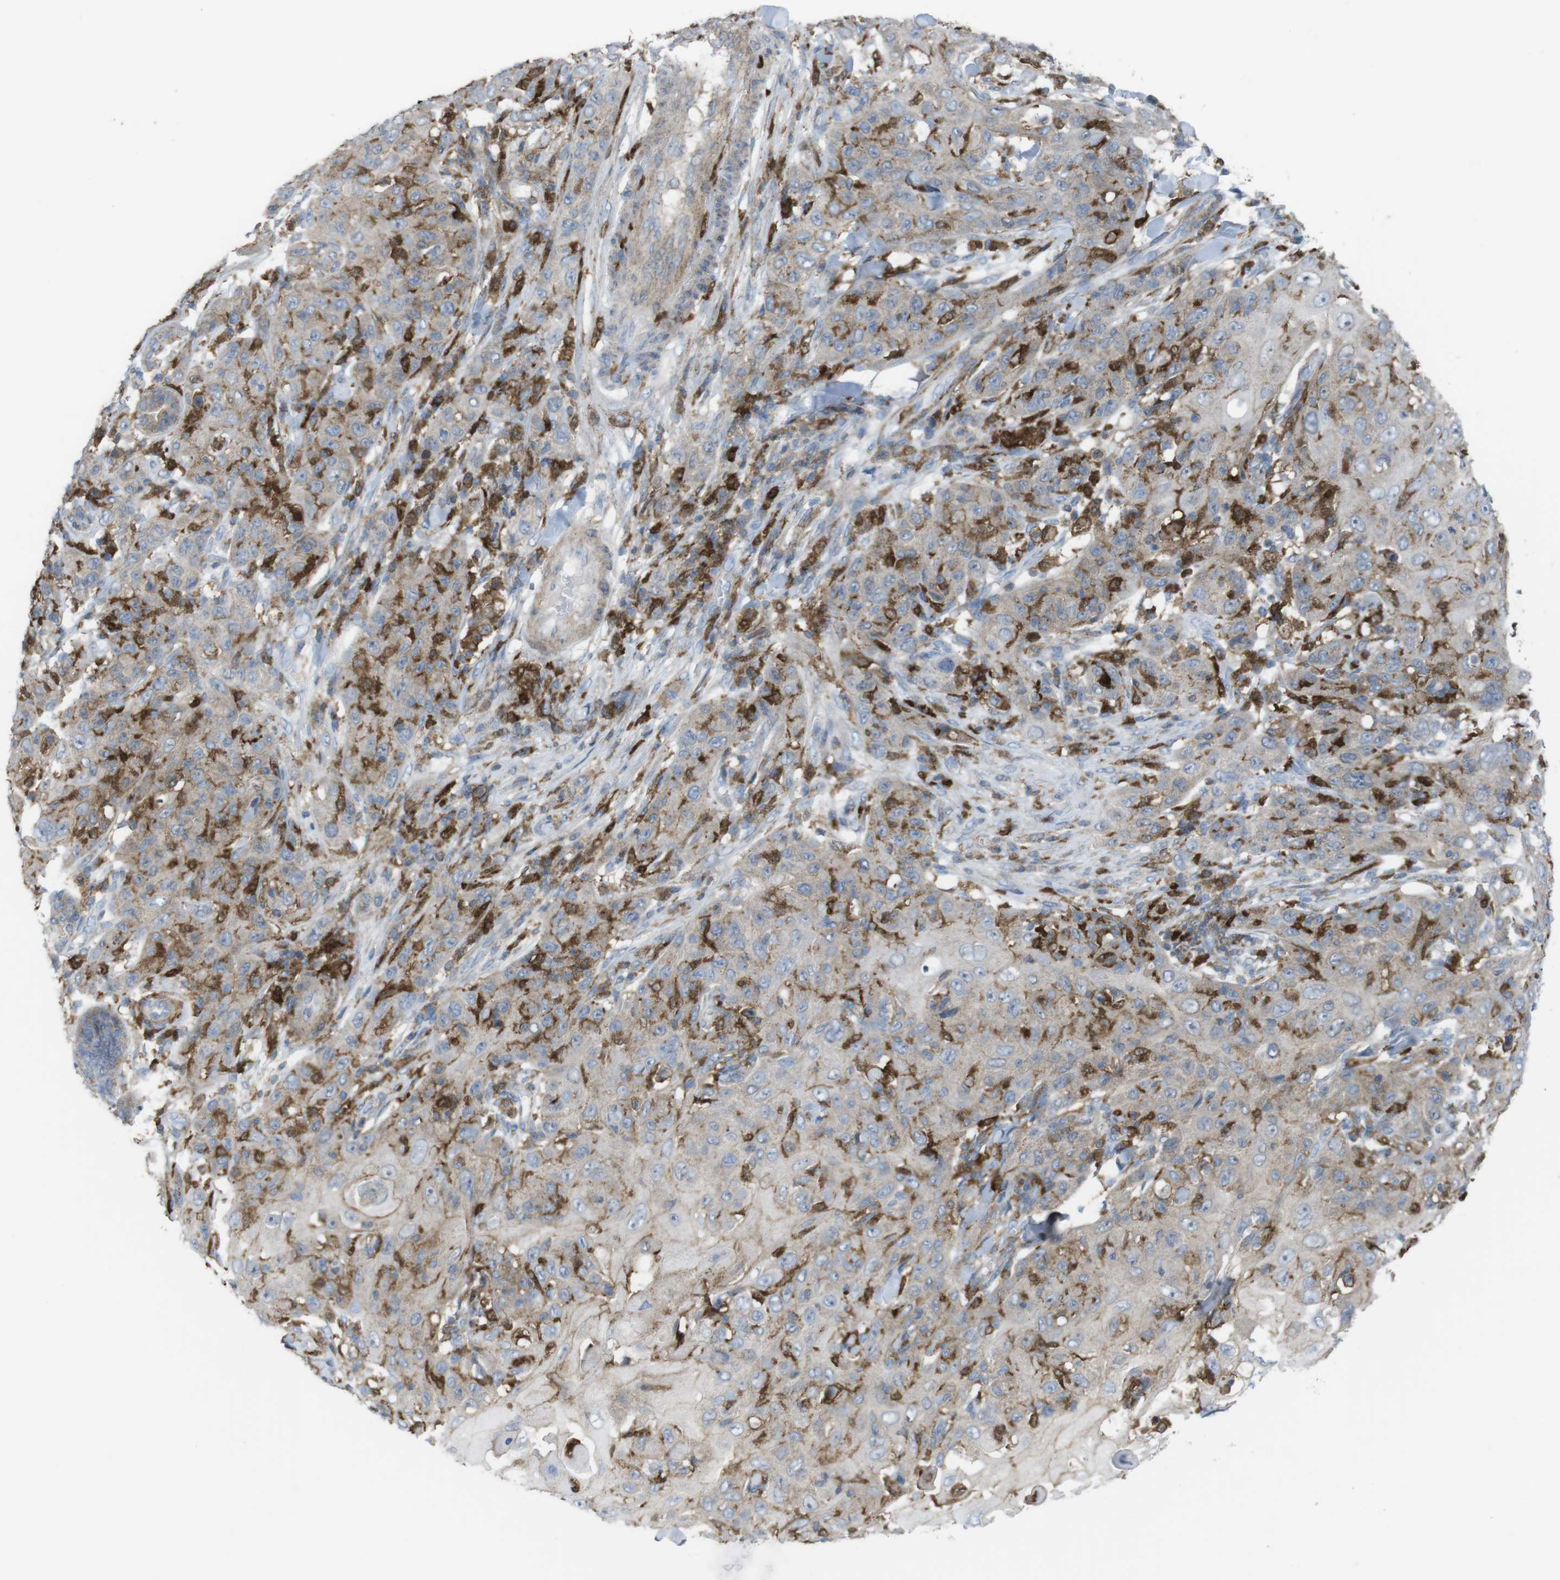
{"staining": {"intensity": "moderate", "quantity": ">75%", "location": "cytoplasmic/membranous"}, "tissue": "skin cancer", "cell_type": "Tumor cells", "image_type": "cancer", "snomed": [{"axis": "morphology", "description": "Squamous cell carcinoma, NOS"}, {"axis": "topography", "description": "Skin"}], "caption": "IHC of squamous cell carcinoma (skin) shows medium levels of moderate cytoplasmic/membranous expression in approximately >75% of tumor cells.", "gene": "PRKCD", "patient": {"sex": "female", "age": 88}}